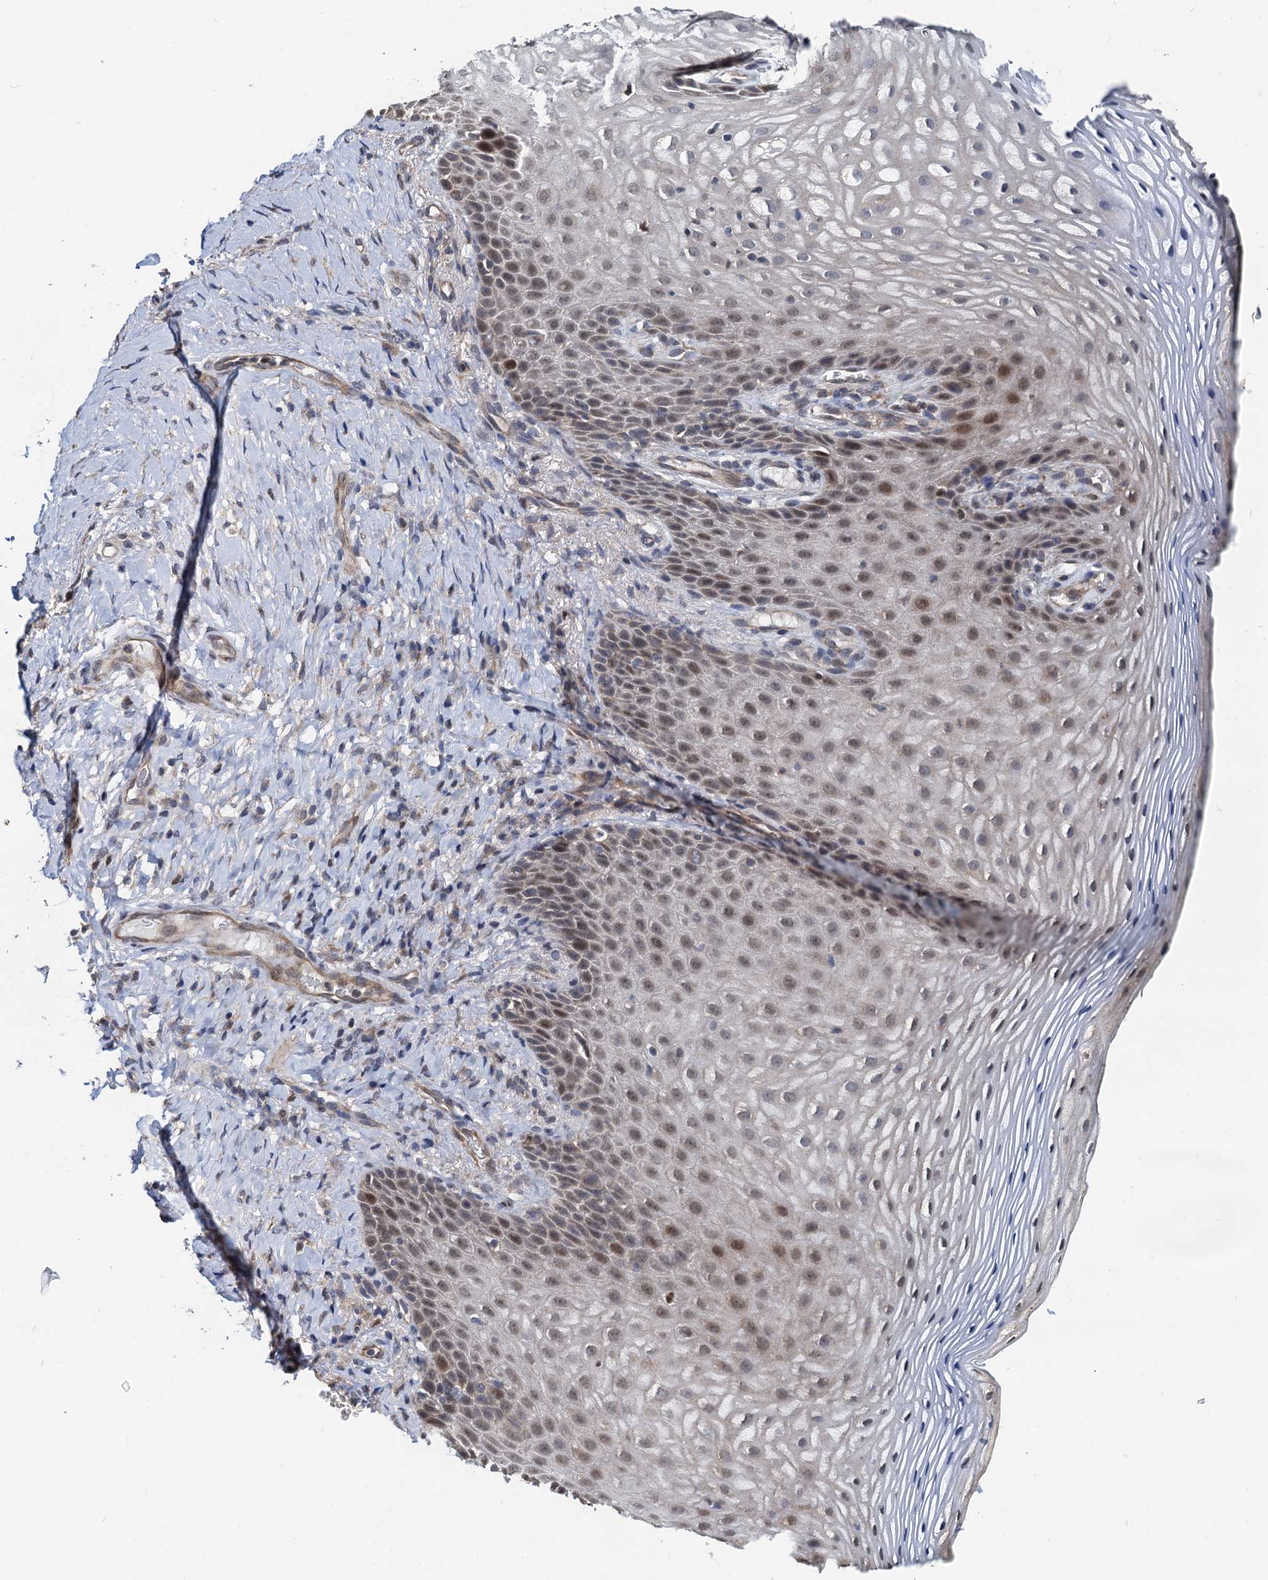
{"staining": {"intensity": "moderate", "quantity": ">75%", "location": "nuclear"}, "tissue": "vagina", "cell_type": "Squamous epithelial cells", "image_type": "normal", "snomed": [{"axis": "morphology", "description": "Normal tissue, NOS"}, {"axis": "topography", "description": "Vagina"}], "caption": "Immunohistochemistry (IHC) histopathology image of unremarkable vagina stained for a protein (brown), which reveals medium levels of moderate nuclear expression in about >75% of squamous epithelial cells.", "gene": "MCMBP", "patient": {"sex": "female", "age": 60}}